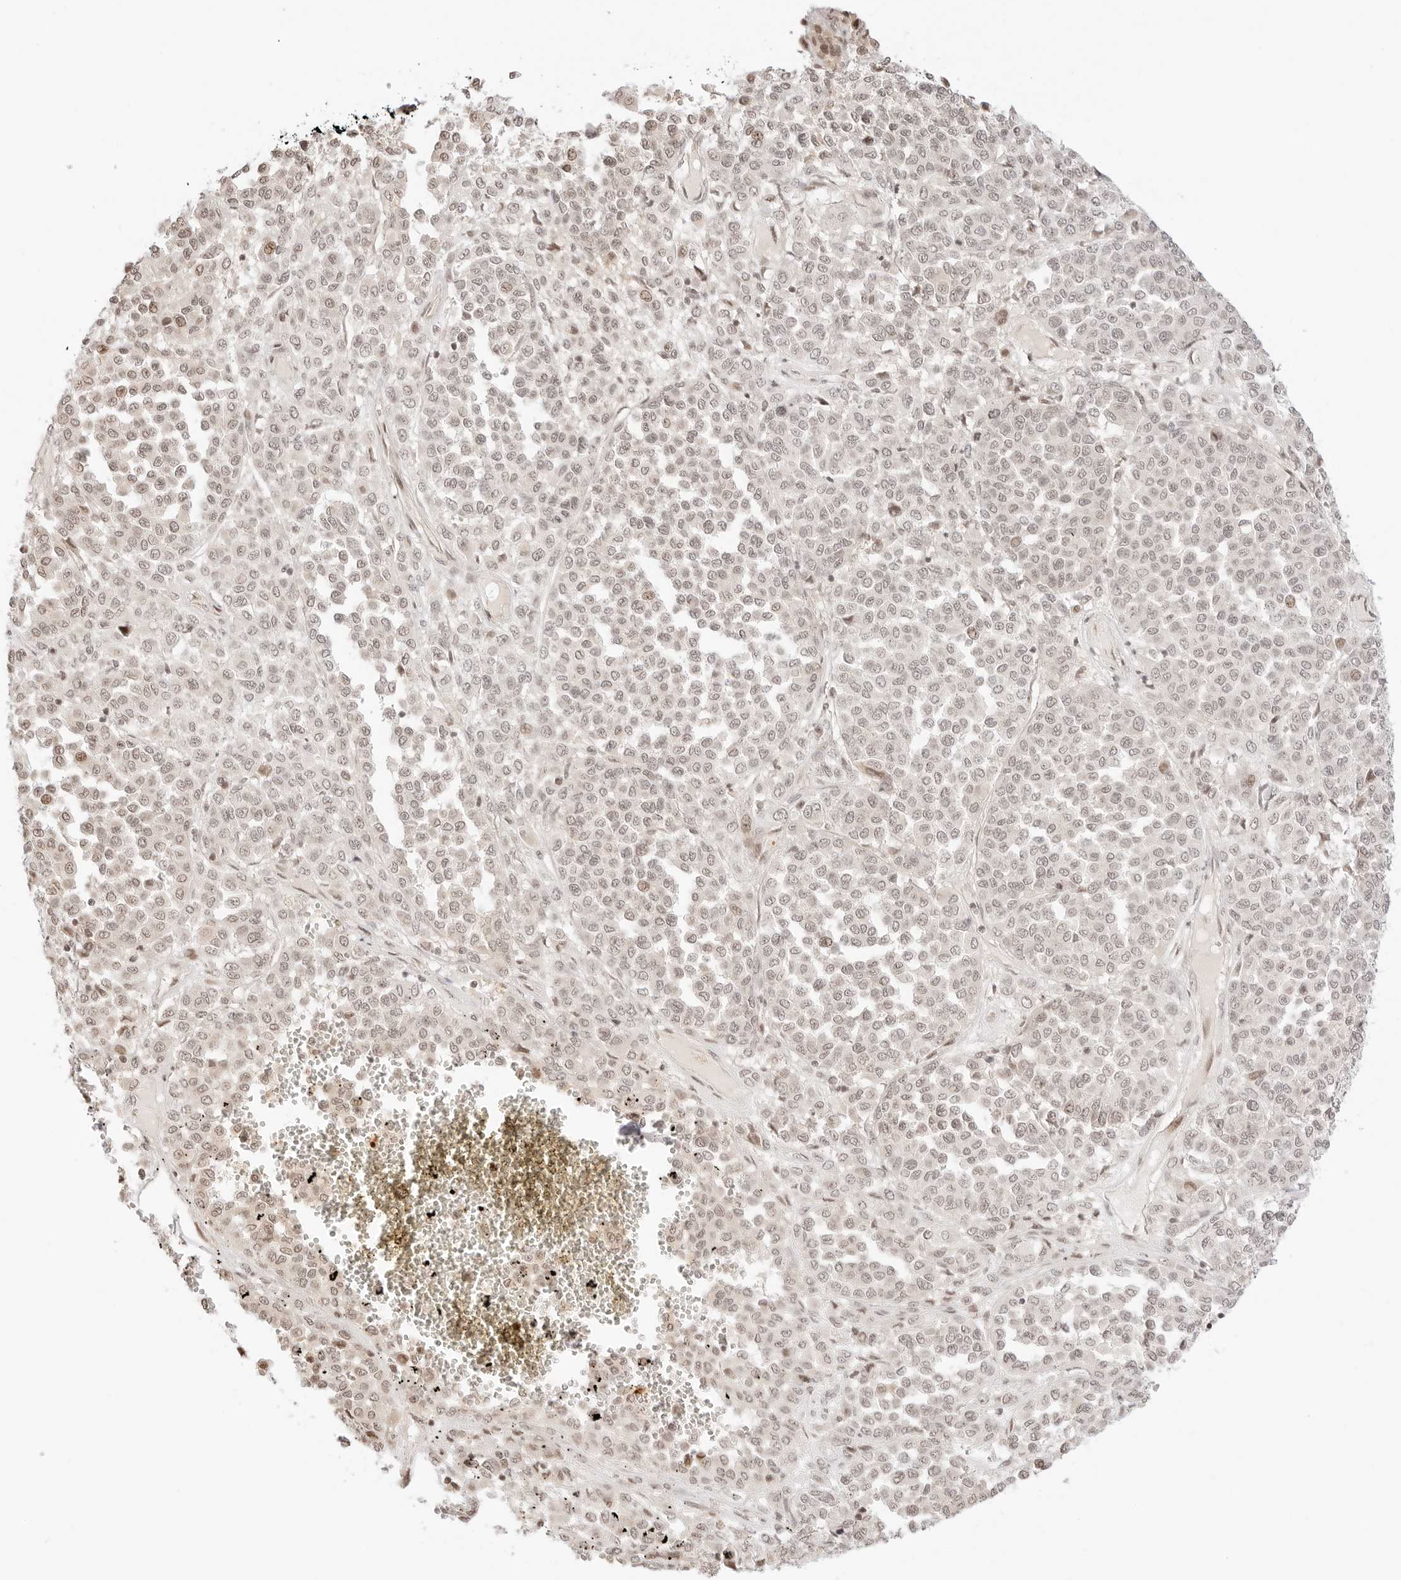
{"staining": {"intensity": "weak", "quantity": "<25%", "location": "nuclear"}, "tissue": "melanoma", "cell_type": "Tumor cells", "image_type": "cancer", "snomed": [{"axis": "morphology", "description": "Malignant melanoma, Metastatic site"}, {"axis": "topography", "description": "Pancreas"}], "caption": "Photomicrograph shows no significant protein positivity in tumor cells of malignant melanoma (metastatic site).", "gene": "RPS6KL1", "patient": {"sex": "female", "age": 30}}